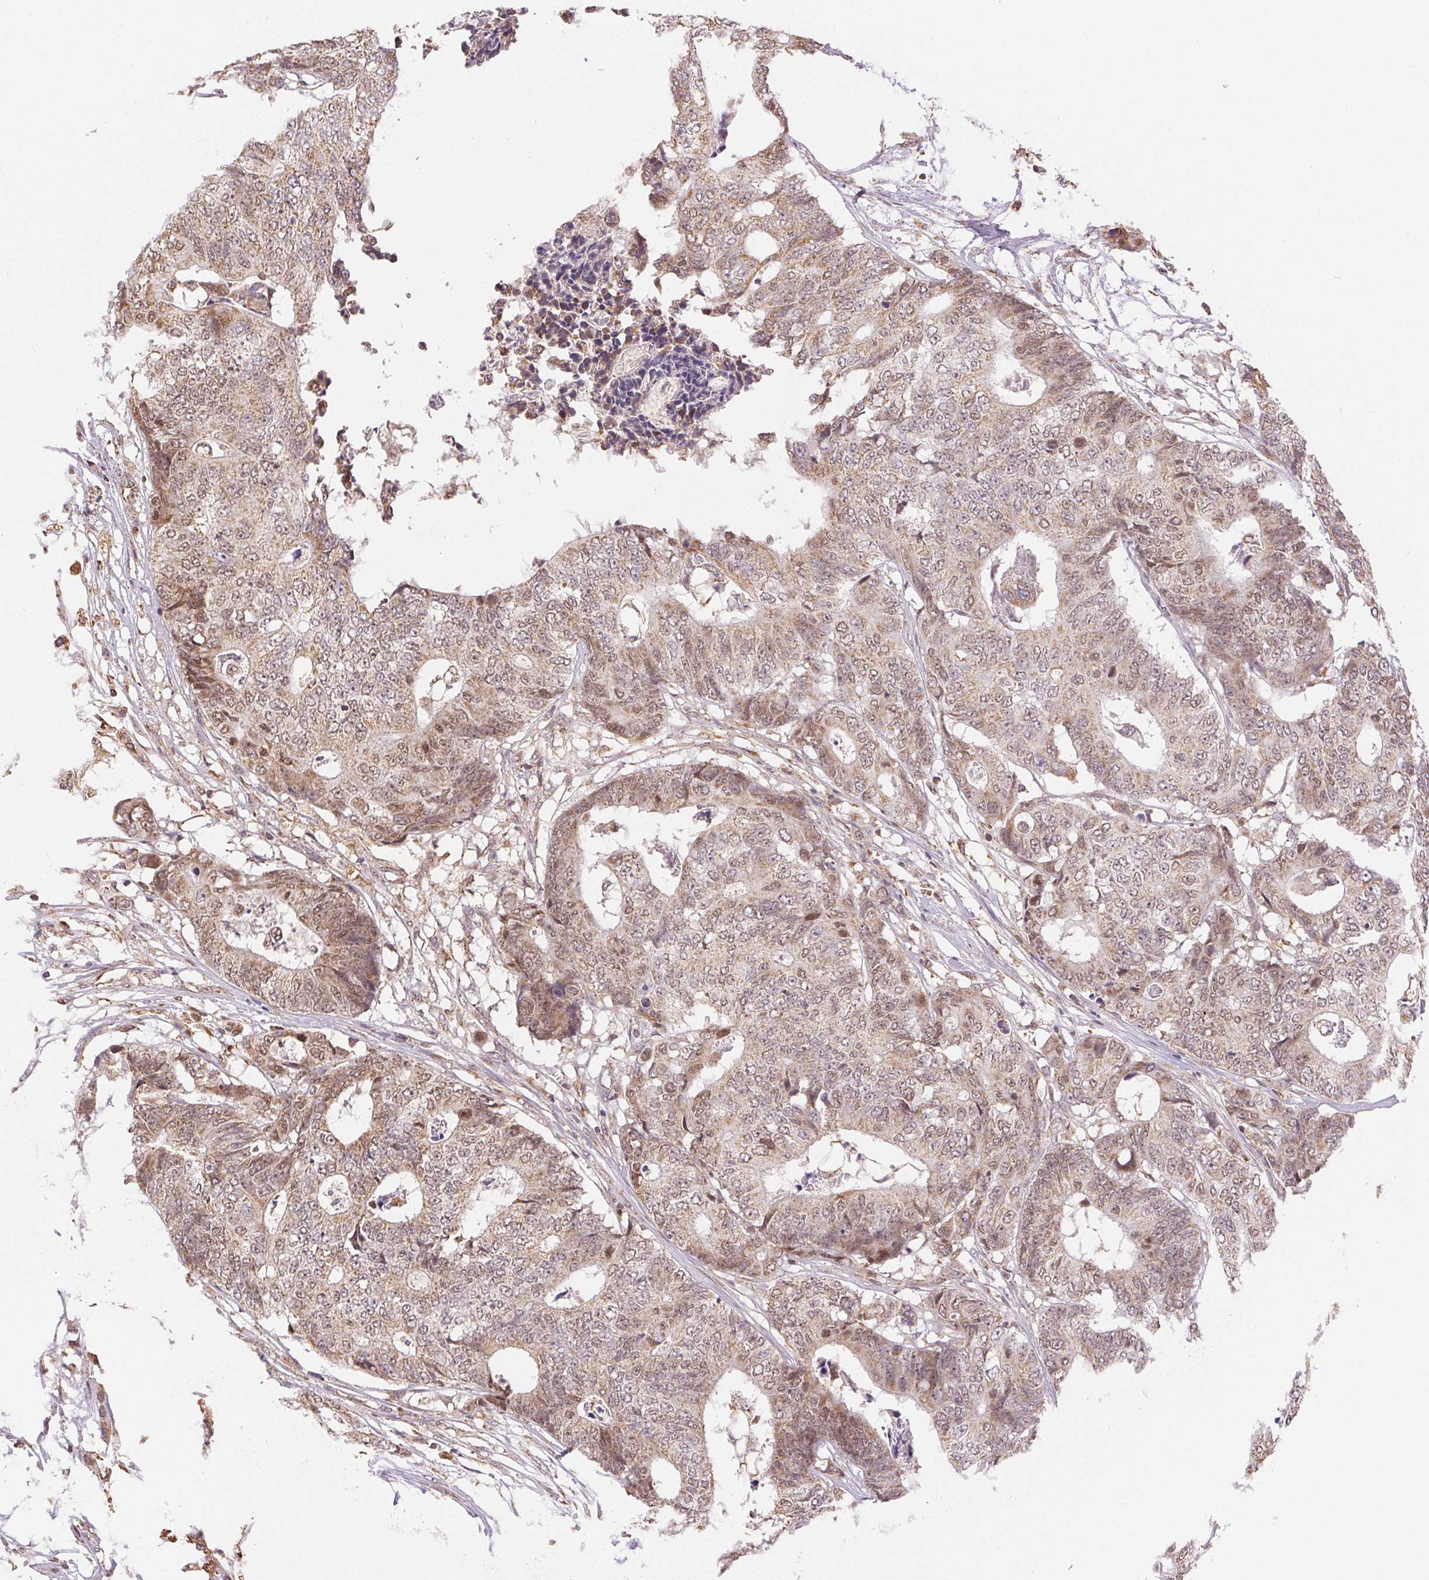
{"staining": {"intensity": "weak", "quantity": ">75%", "location": "cytoplasmic/membranous,nuclear"}, "tissue": "colorectal cancer", "cell_type": "Tumor cells", "image_type": "cancer", "snomed": [{"axis": "morphology", "description": "Adenocarcinoma, NOS"}, {"axis": "topography", "description": "Colon"}], "caption": "Immunohistochemical staining of human colorectal adenocarcinoma demonstrates low levels of weak cytoplasmic/membranous and nuclear protein positivity in approximately >75% of tumor cells. (DAB IHC with brightfield microscopy, high magnification).", "gene": "PIWIL4", "patient": {"sex": "female", "age": 48}}